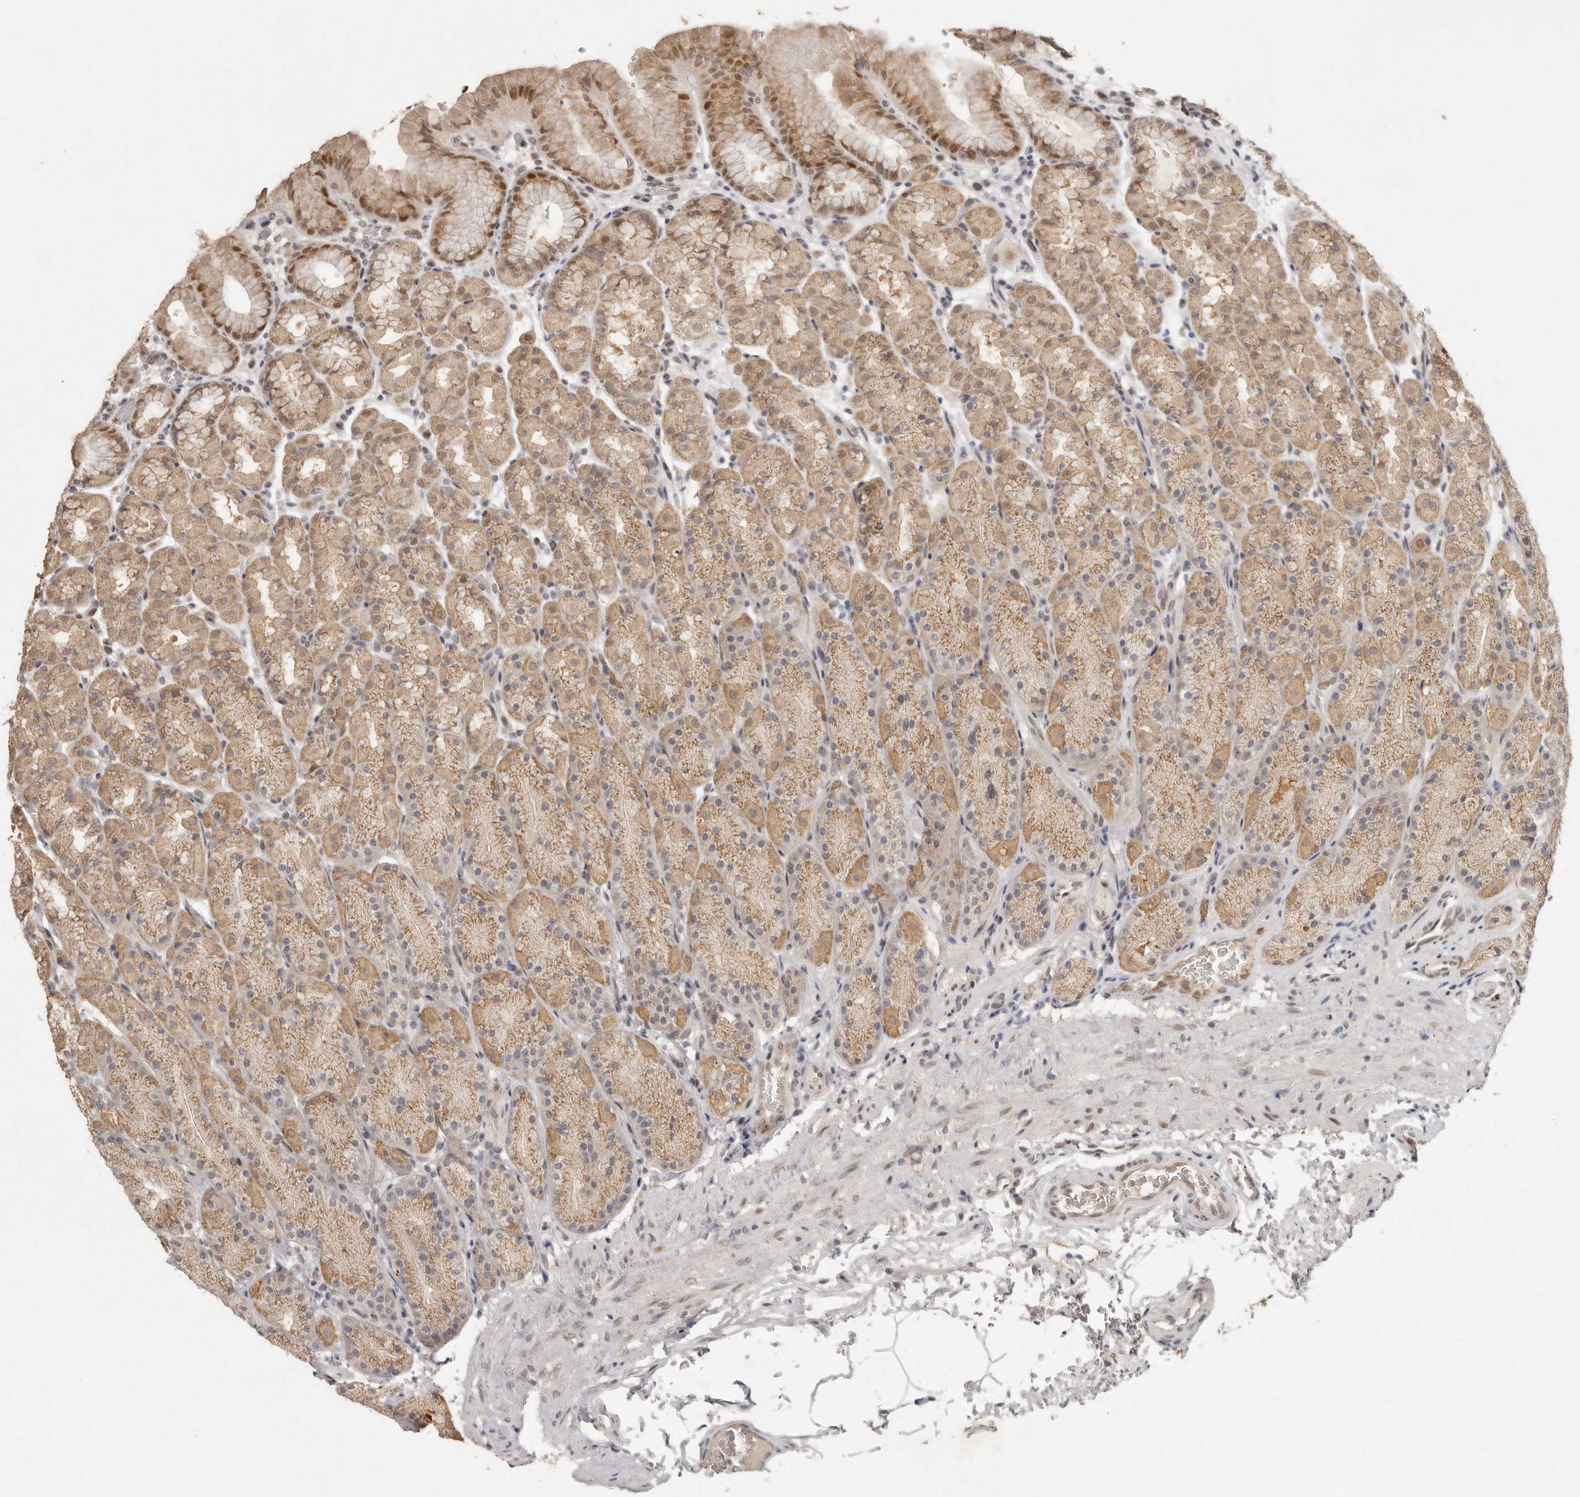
{"staining": {"intensity": "moderate", "quantity": ">75%", "location": "cytoplasmic/membranous,nuclear"}, "tissue": "stomach", "cell_type": "Glandular cells", "image_type": "normal", "snomed": [{"axis": "morphology", "description": "Normal tissue, NOS"}, {"axis": "topography", "description": "Stomach"}], "caption": "About >75% of glandular cells in benign human stomach display moderate cytoplasmic/membranous,nuclear protein expression as visualized by brown immunohistochemical staining.", "gene": "LRRC75A", "patient": {"sex": "male", "age": 42}}